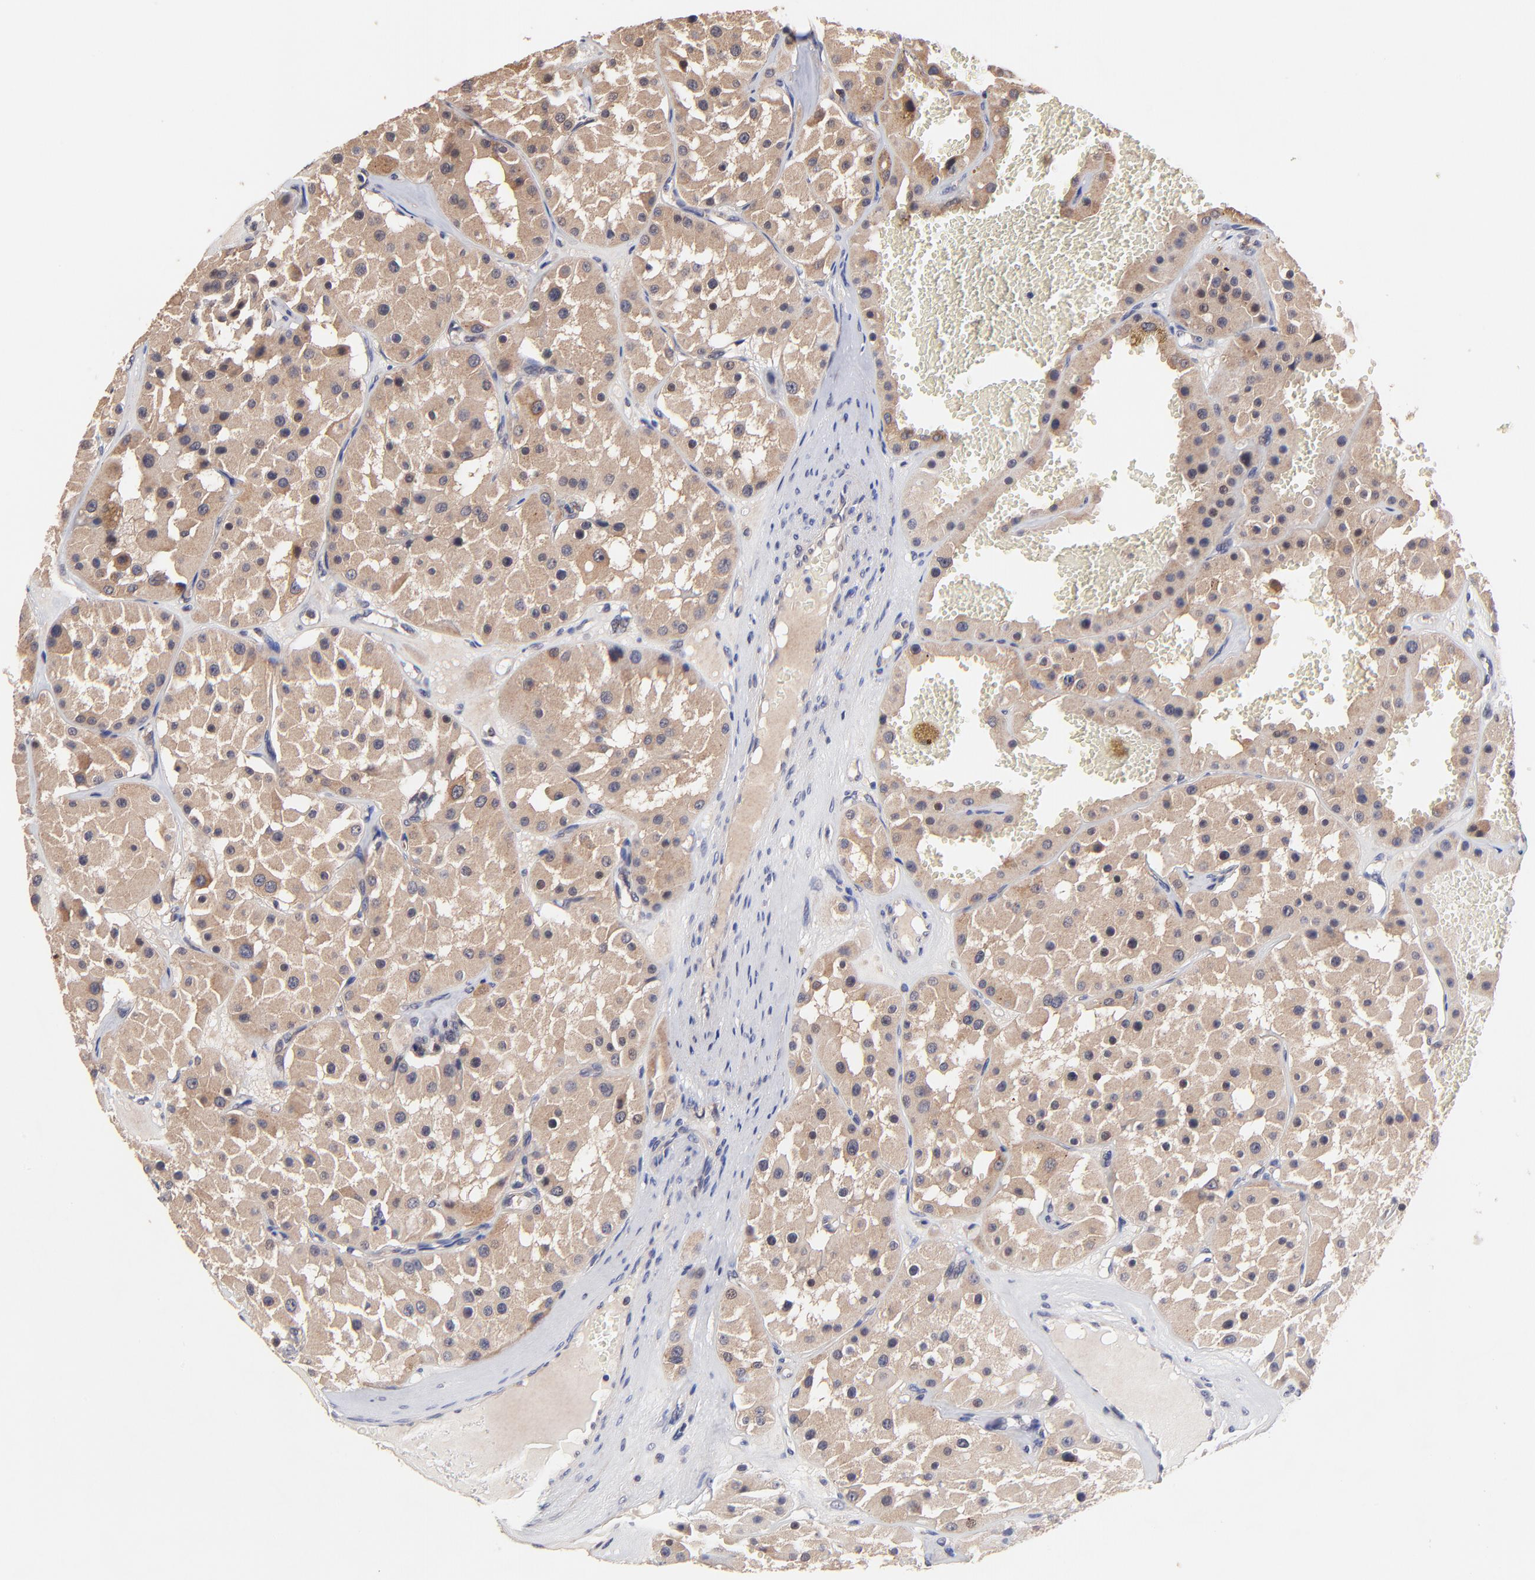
{"staining": {"intensity": "moderate", "quantity": ">75%", "location": "cytoplasmic/membranous"}, "tissue": "renal cancer", "cell_type": "Tumor cells", "image_type": "cancer", "snomed": [{"axis": "morphology", "description": "Adenocarcinoma, uncertain malignant potential"}, {"axis": "topography", "description": "Kidney"}], "caption": "Human renal adenocarcinoma,  uncertain malignant potential stained with a brown dye reveals moderate cytoplasmic/membranous positive positivity in approximately >75% of tumor cells.", "gene": "BAIAP2L2", "patient": {"sex": "male", "age": 63}}